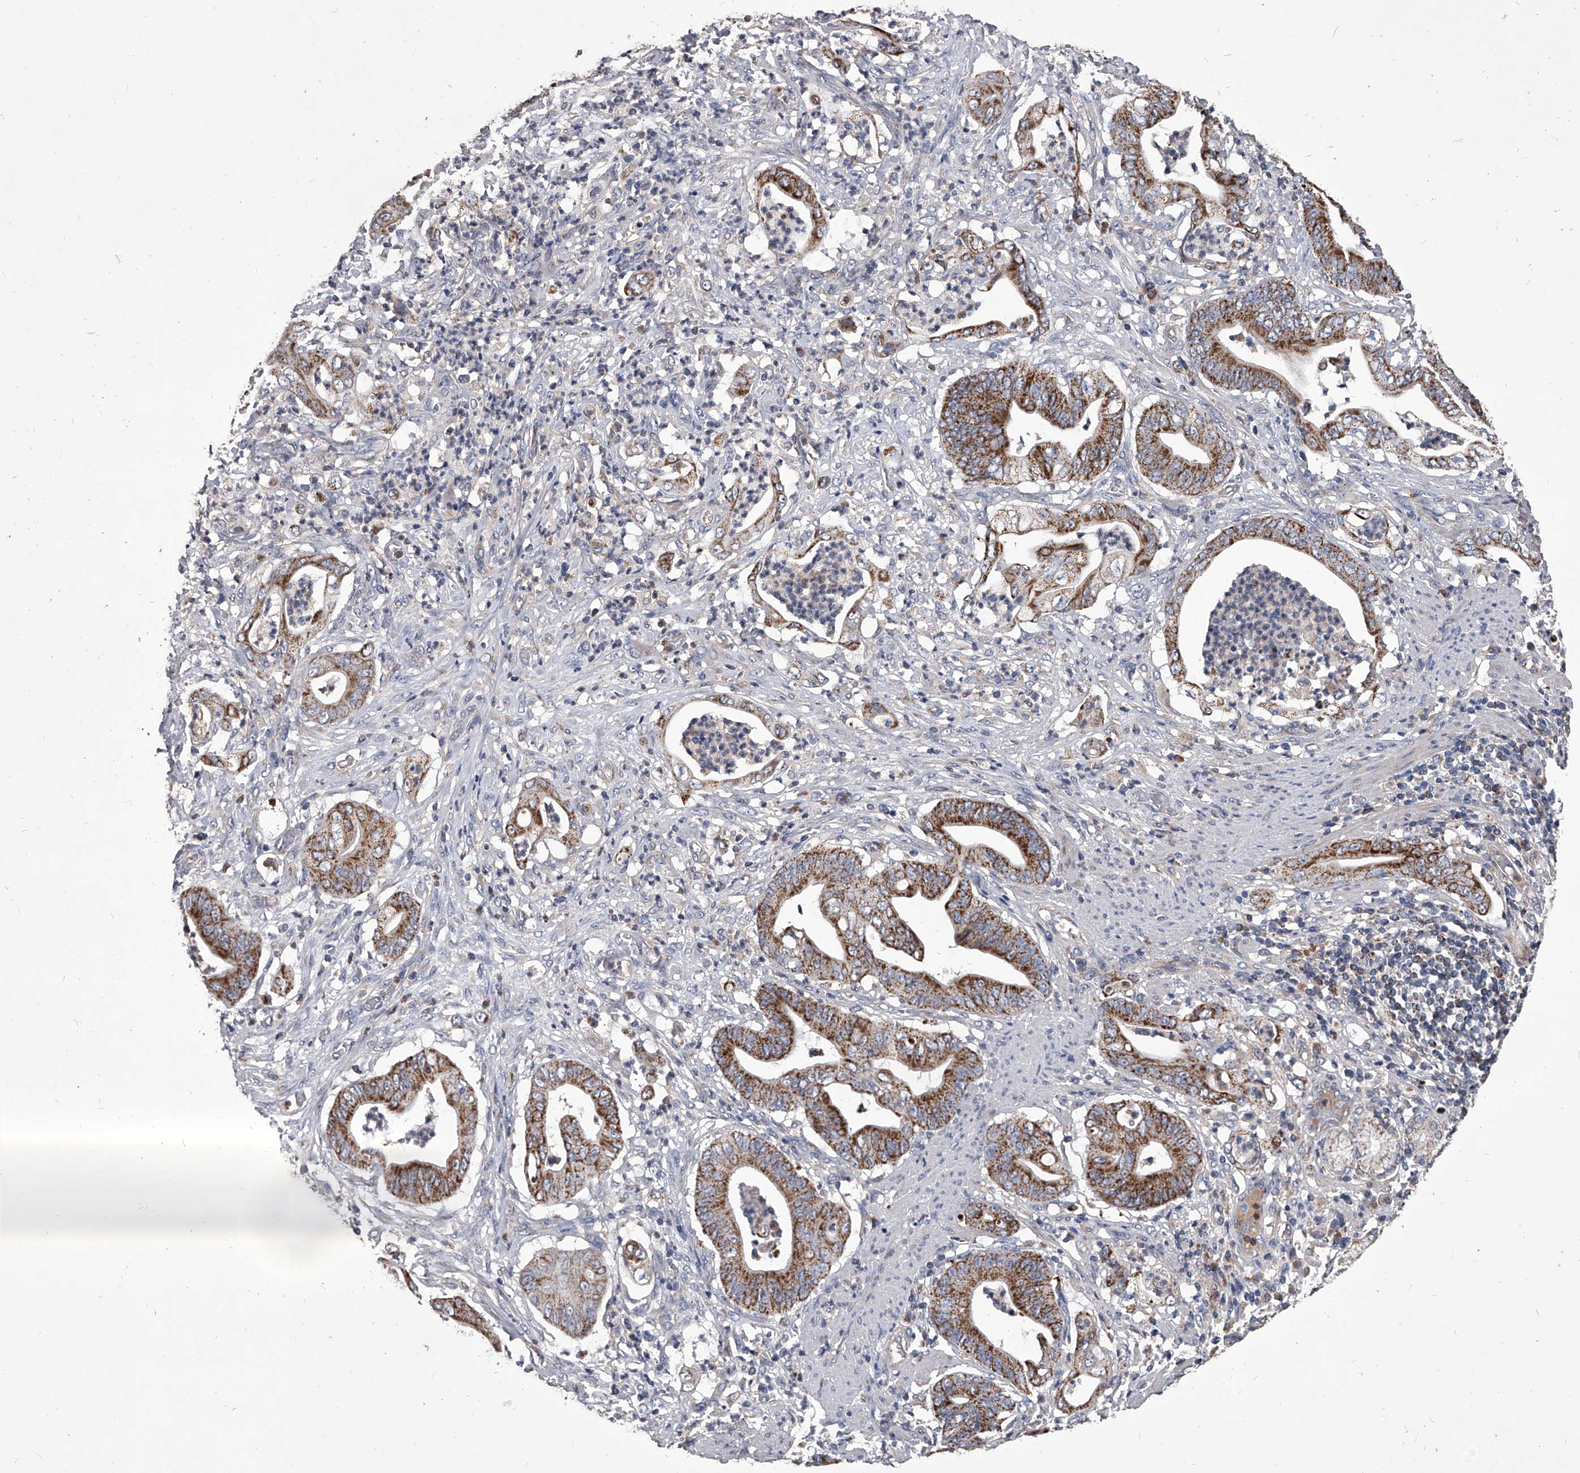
{"staining": {"intensity": "moderate", "quantity": ">75%", "location": "cytoplasmic/membranous"}, "tissue": "stomach cancer", "cell_type": "Tumor cells", "image_type": "cancer", "snomed": [{"axis": "morphology", "description": "Adenocarcinoma, NOS"}, {"axis": "topography", "description": "Stomach"}], "caption": "Moderate cytoplasmic/membranous protein staining is seen in approximately >75% of tumor cells in stomach adenocarcinoma.", "gene": "NRP1", "patient": {"sex": "female", "age": 73}}